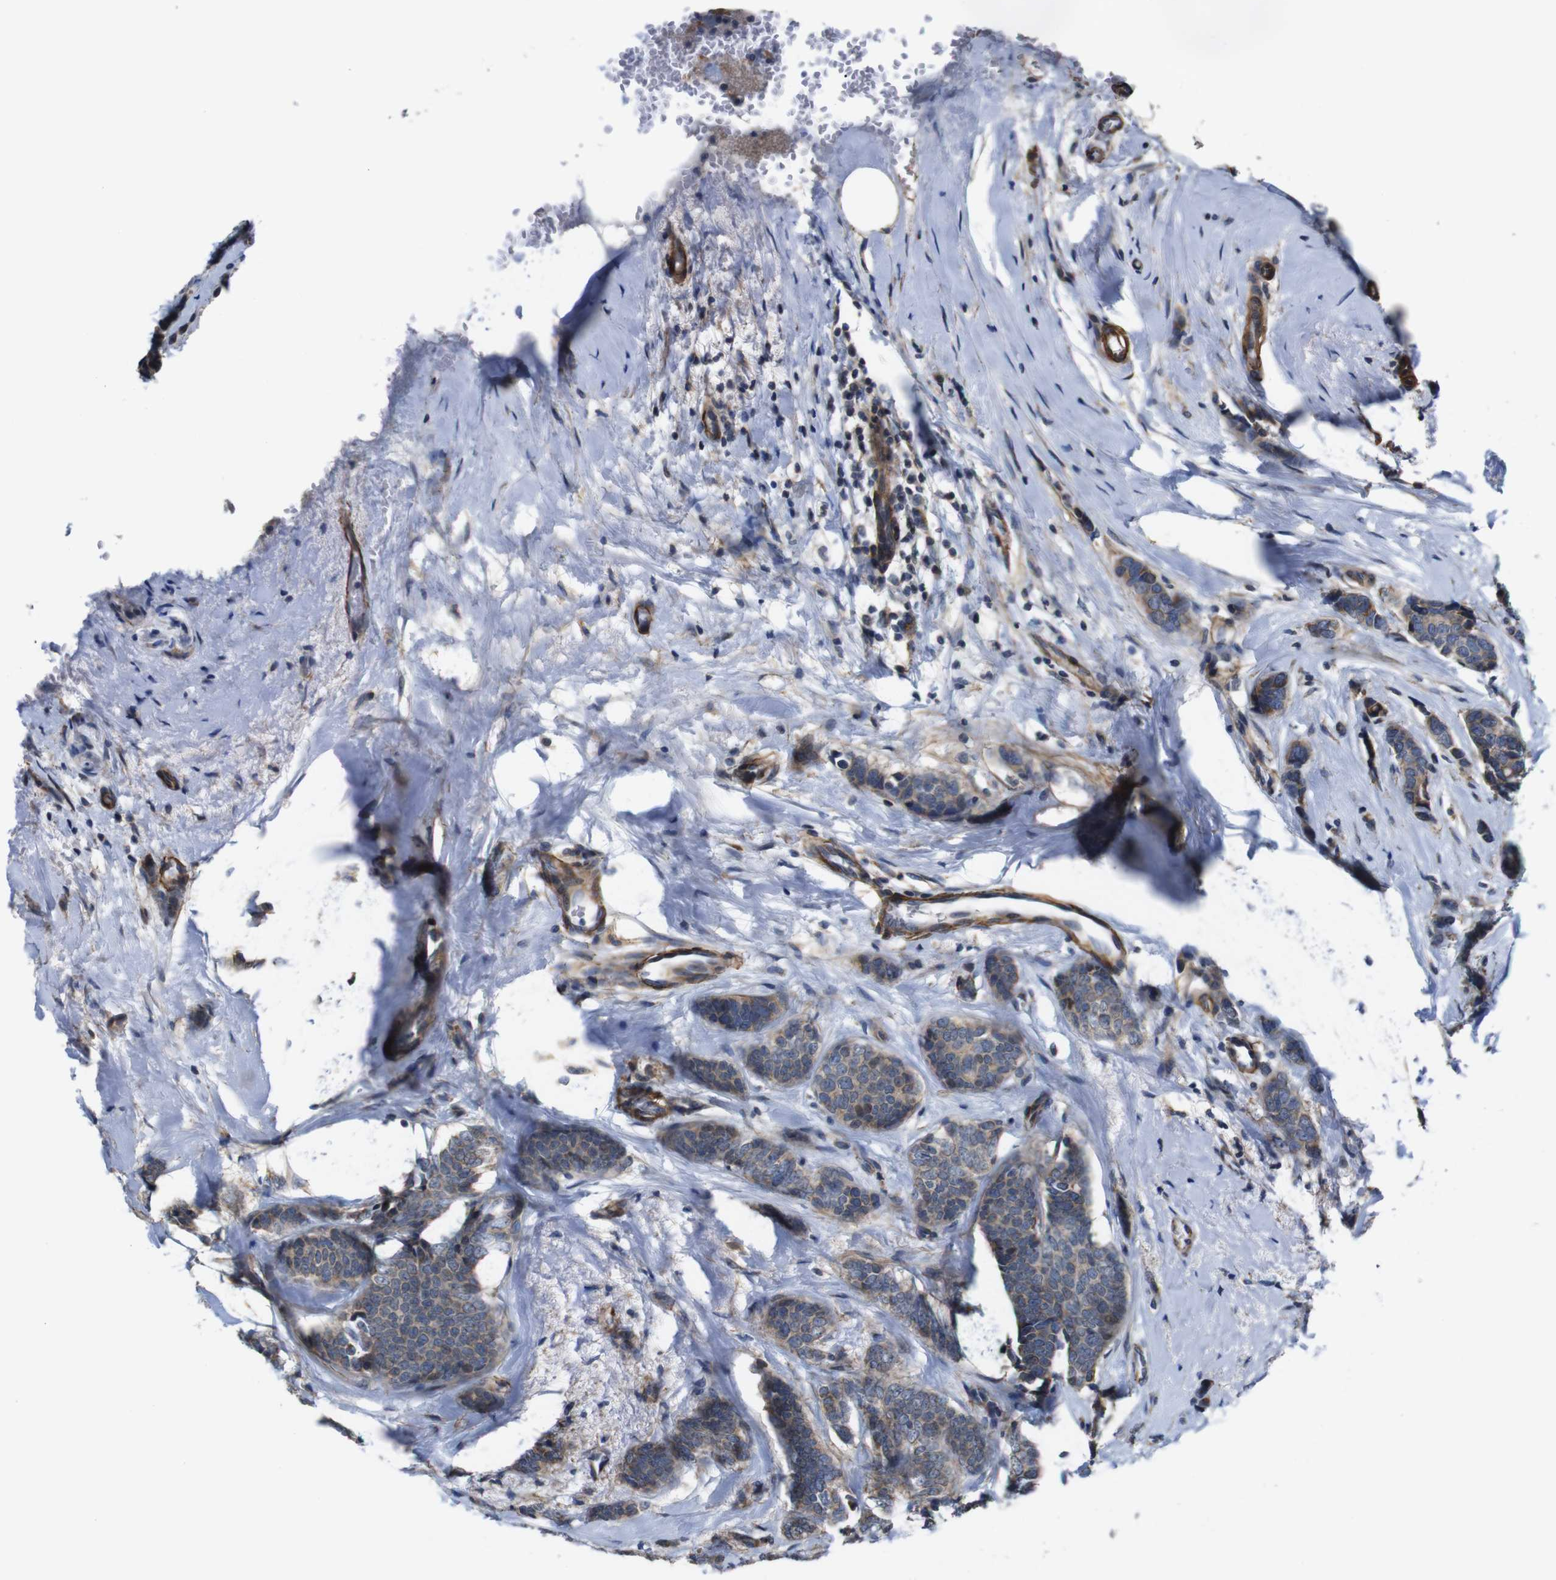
{"staining": {"intensity": "weak", "quantity": ">75%", "location": "cytoplasmic/membranous,nuclear"}, "tissue": "breast cancer", "cell_type": "Tumor cells", "image_type": "cancer", "snomed": [{"axis": "morphology", "description": "Lobular carcinoma"}, {"axis": "topography", "description": "Skin"}, {"axis": "topography", "description": "Breast"}], "caption": "Immunohistochemical staining of breast cancer (lobular carcinoma) shows low levels of weak cytoplasmic/membranous and nuclear protein expression in approximately >75% of tumor cells.", "gene": "GGT7", "patient": {"sex": "female", "age": 46}}